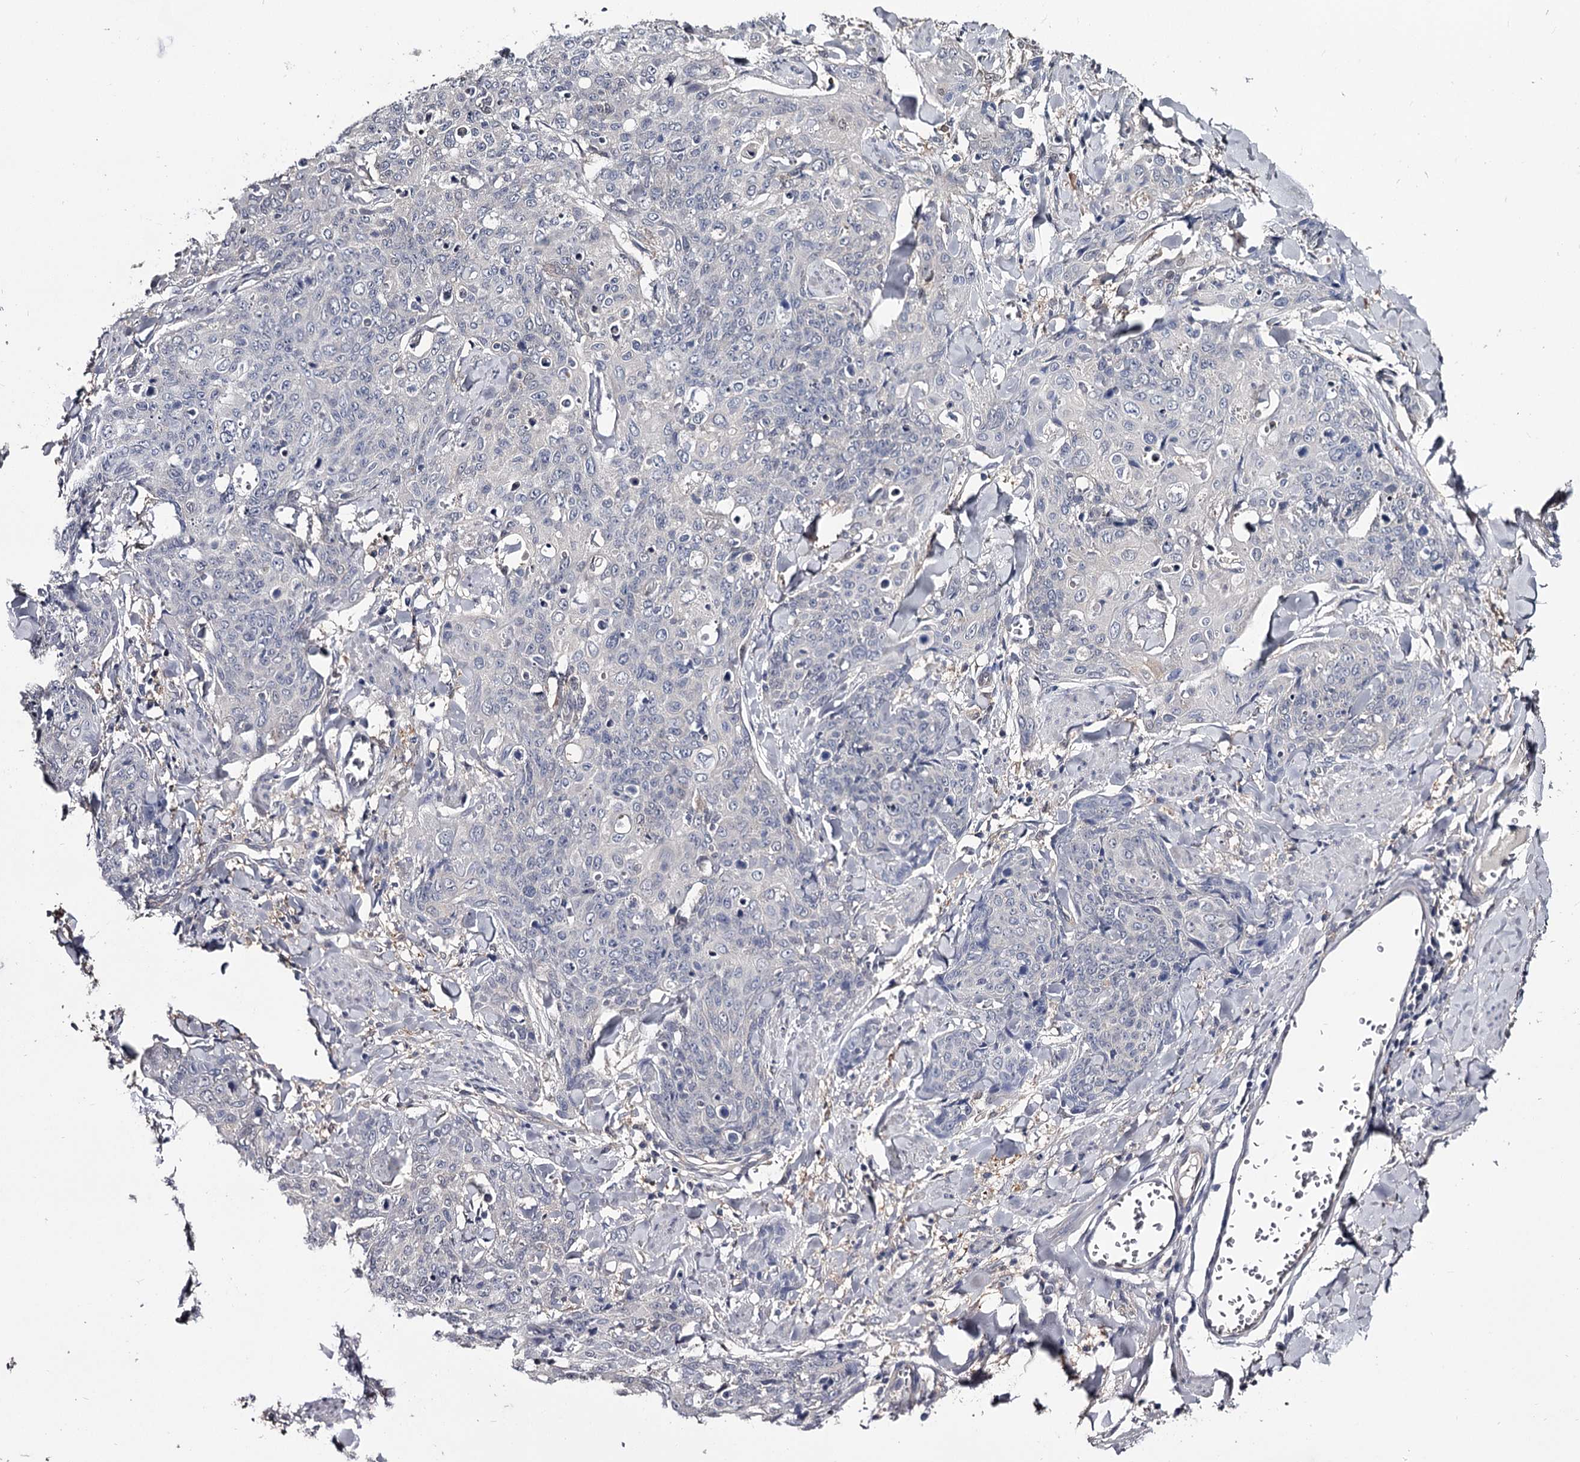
{"staining": {"intensity": "negative", "quantity": "none", "location": "none"}, "tissue": "skin cancer", "cell_type": "Tumor cells", "image_type": "cancer", "snomed": [{"axis": "morphology", "description": "Squamous cell carcinoma, NOS"}, {"axis": "topography", "description": "Skin"}, {"axis": "topography", "description": "Vulva"}], "caption": "IHC histopathology image of neoplastic tissue: skin cancer (squamous cell carcinoma) stained with DAB (3,3'-diaminobenzidine) demonstrates no significant protein staining in tumor cells. The staining was performed using DAB to visualize the protein expression in brown, while the nuclei were stained in blue with hematoxylin (Magnification: 20x).", "gene": "GSTO1", "patient": {"sex": "female", "age": 85}}